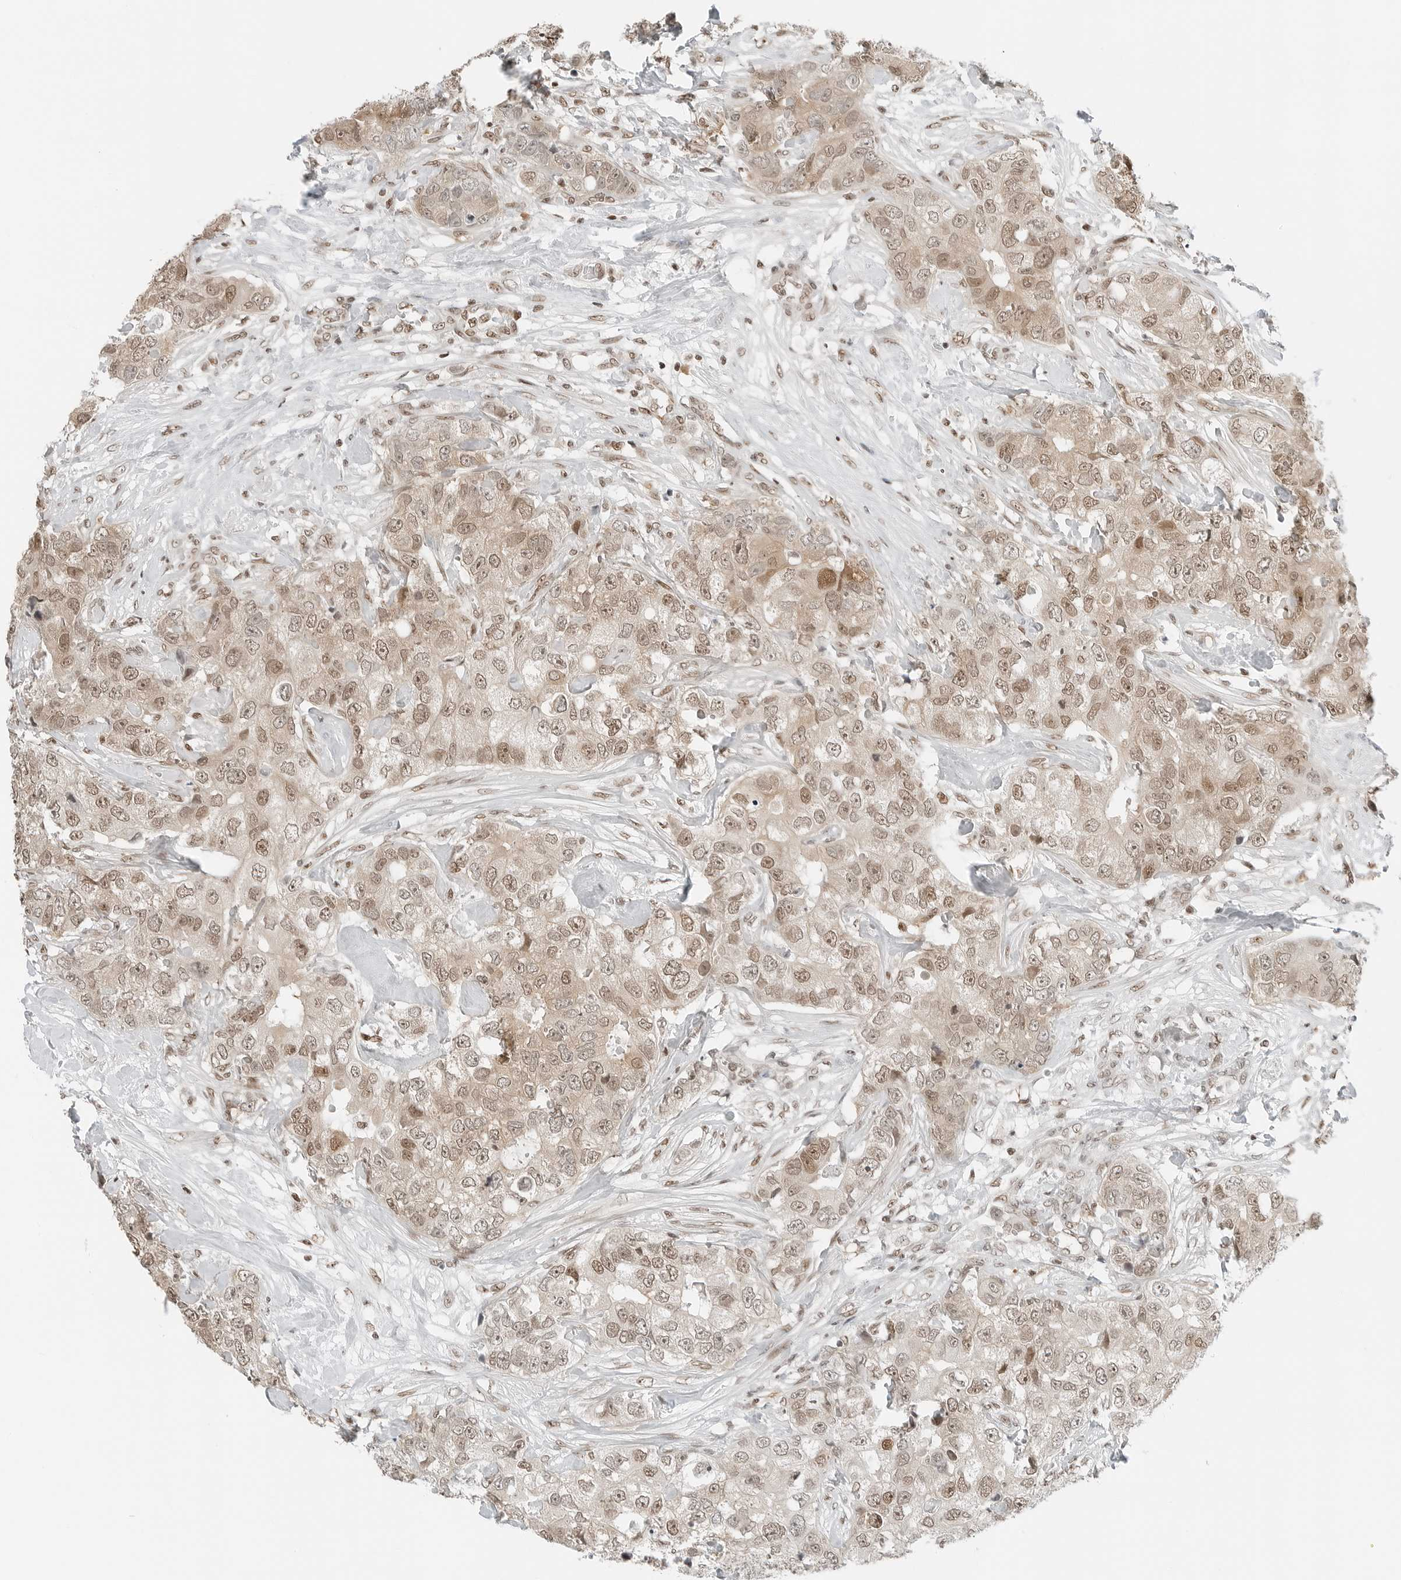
{"staining": {"intensity": "moderate", "quantity": ">75%", "location": "cytoplasmic/membranous,nuclear"}, "tissue": "breast cancer", "cell_type": "Tumor cells", "image_type": "cancer", "snomed": [{"axis": "morphology", "description": "Duct carcinoma"}, {"axis": "topography", "description": "Breast"}], "caption": "IHC micrograph of breast cancer stained for a protein (brown), which shows medium levels of moderate cytoplasmic/membranous and nuclear staining in about >75% of tumor cells.", "gene": "CRTC2", "patient": {"sex": "female", "age": 62}}